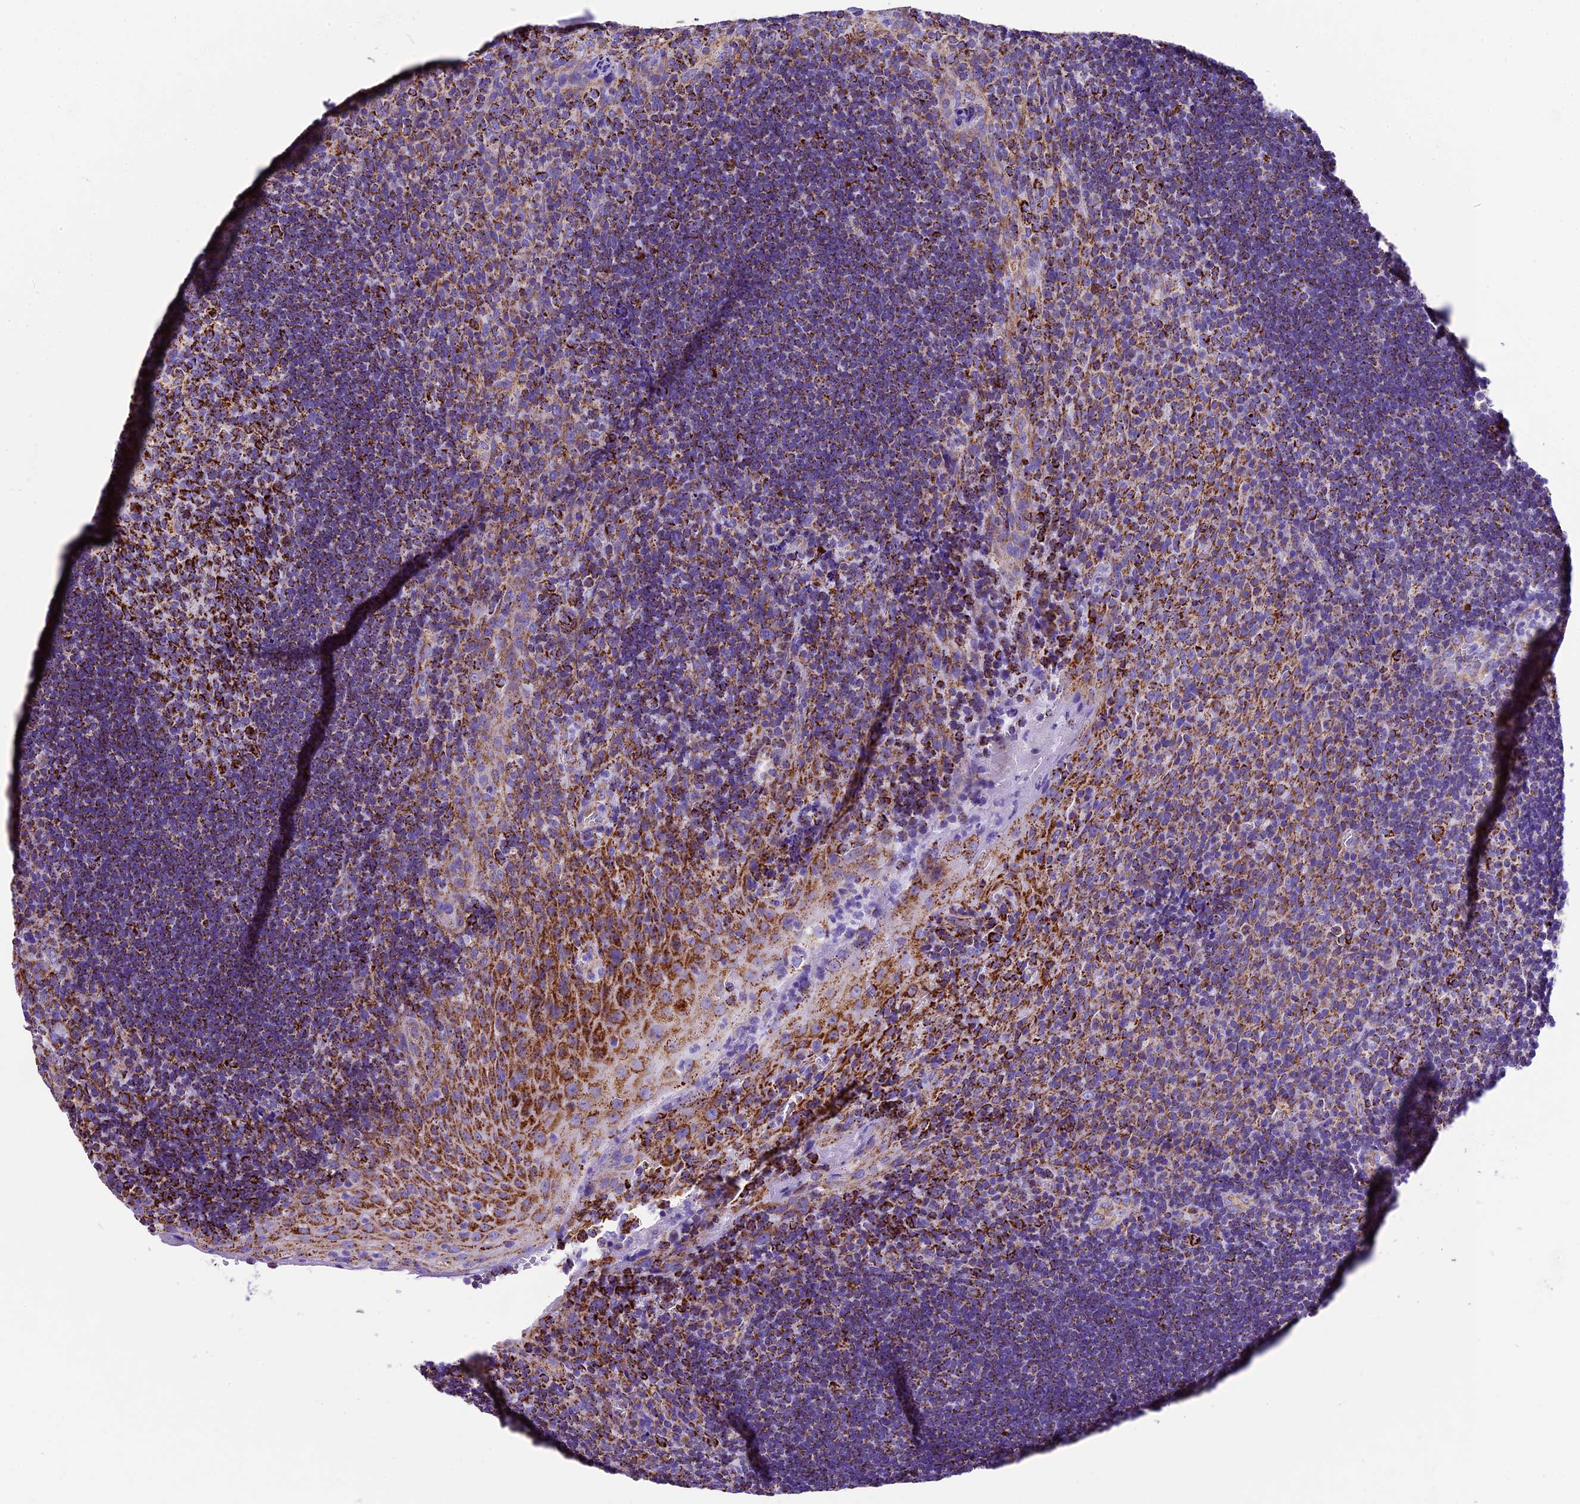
{"staining": {"intensity": "strong", "quantity": "25%-75%", "location": "cytoplasmic/membranous"}, "tissue": "tonsil", "cell_type": "Germinal center cells", "image_type": "normal", "snomed": [{"axis": "morphology", "description": "Normal tissue, NOS"}, {"axis": "topography", "description": "Tonsil"}], "caption": "Protein expression analysis of normal human tonsil reveals strong cytoplasmic/membranous positivity in about 25%-75% of germinal center cells.", "gene": "DCAF5", "patient": {"sex": "male", "age": 17}}